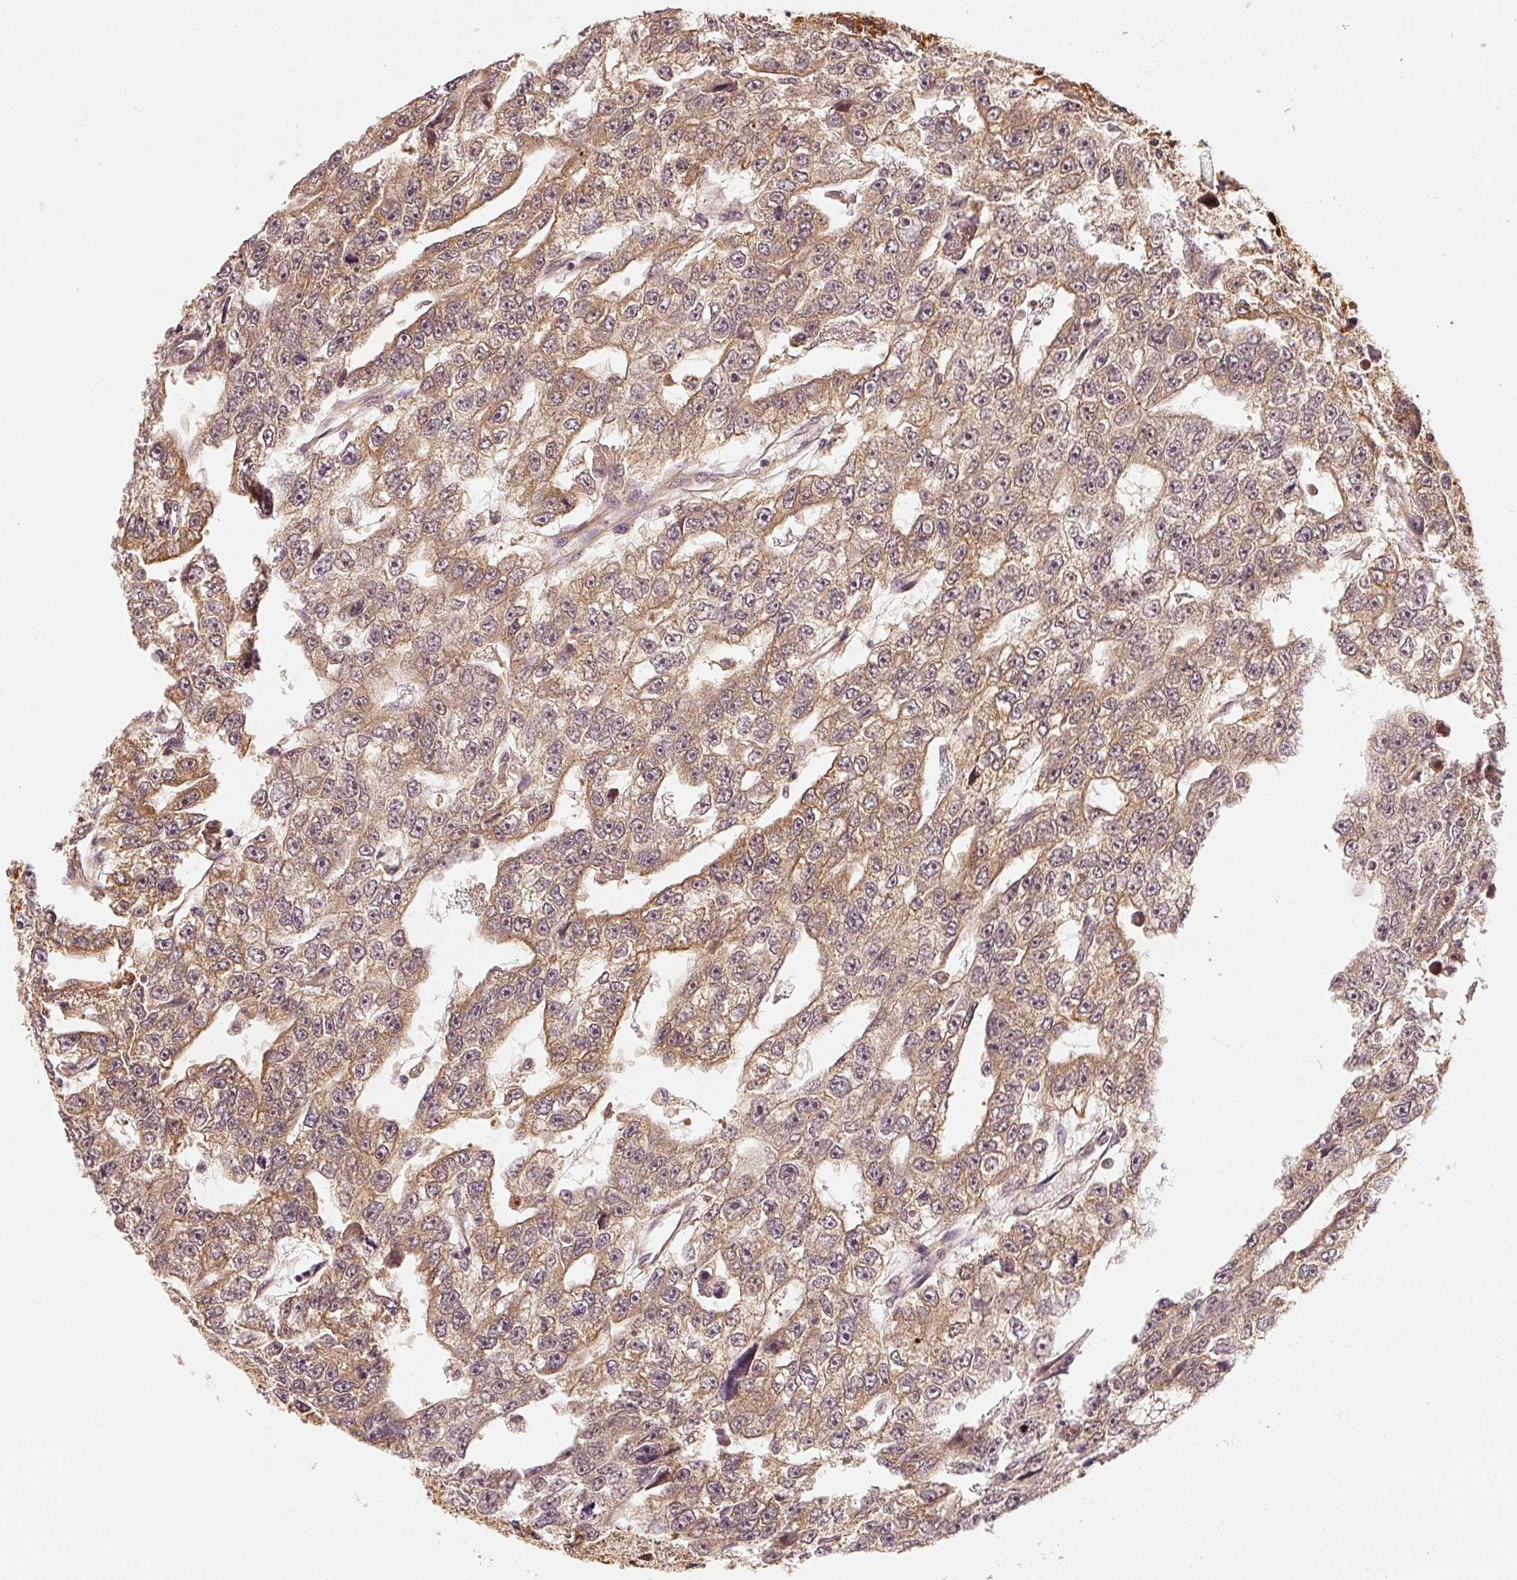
{"staining": {"intensity": "moderate", "quantity": ">75%", "location": "cytoplasmic/membranous"}, "tissue": "testis cancer", "cell_type": "Tumor cells", "image_type": "cancer", "snomed": [{"axis": "morphology", "description": "Carcinoma, Embryonal, NOS"}, {"axis": "topography", "description": "Testis"}], "caption": "Tumor cells demonstrate moderate cytoplasmic/membranous expression in about >75% of cells in testis embryonal carcinoma. Immunohistochemistry (ihc) stains the protein in brown and the nuclei are stained blue.", "gene": "EEF1A2", "patient": {"sex": "male", "age": 20}}